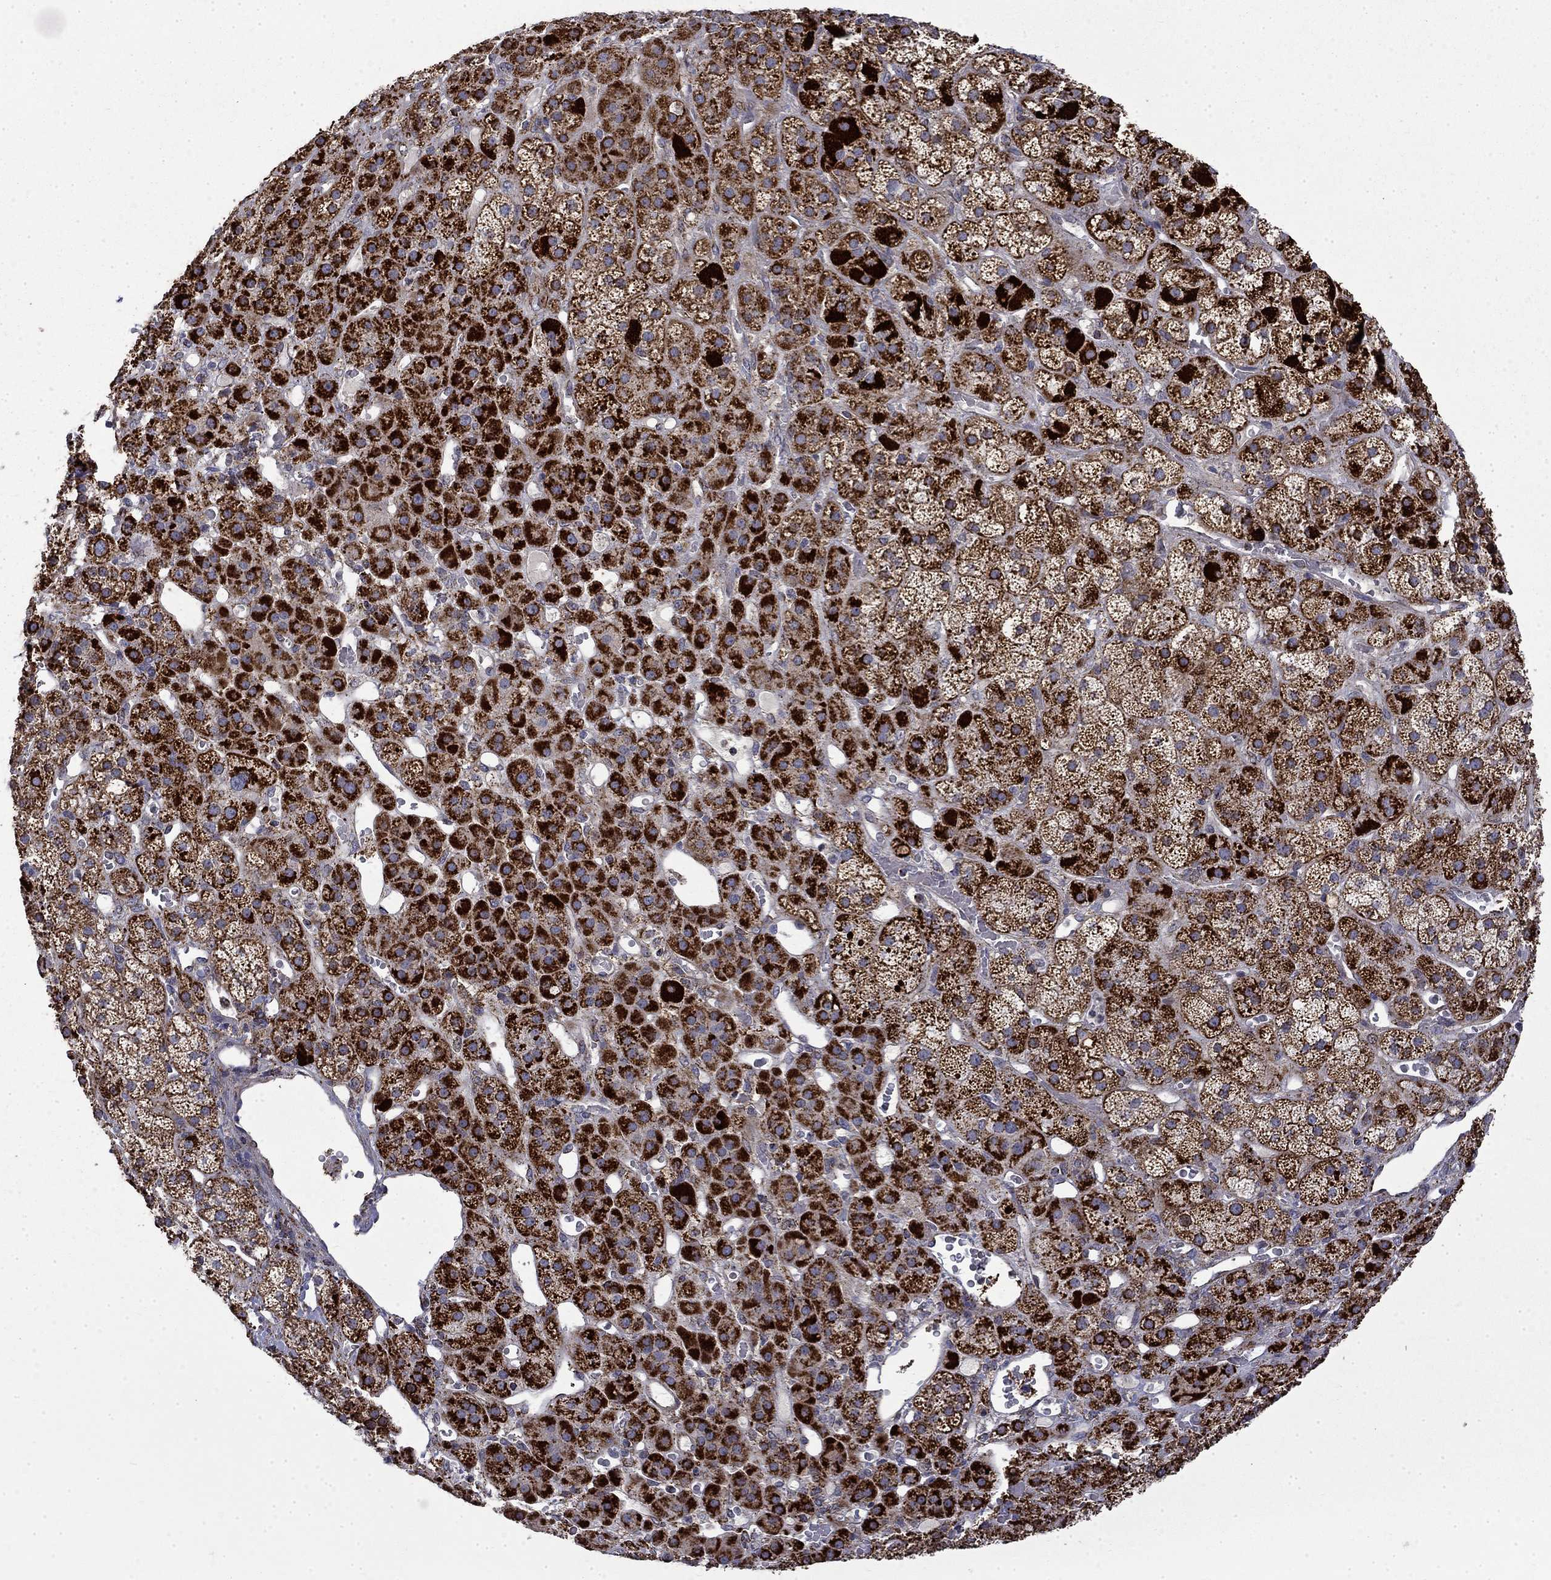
{"staining": {"intensity": "strong", "quantity": ">75%", "location": "cytoplasmic/membranous"}, "tissue": "adrenal gland", "cell_type": "Glandular cells", "image_type": "normal", "snomed": [{"axis": "morphology", "description": "Normal tissue, NOS"}, {"axis": "topography", "description": "Adrenal gland"}], "caption": "High-magnification brightfield microscopy of benign adrenal gland stained with DAB (brown) and counterstained with hematoxylin (blue). glandular cells exhibit strong cytoplasmic/membranous expression is present in about>75% of cells. (DAB (3,3'-diaminobenzidine) IHC, brown staining for protein, blue staining for nuclei).", "gene": "PCBP3", "patient": {"sex": "male", "age": 57}}